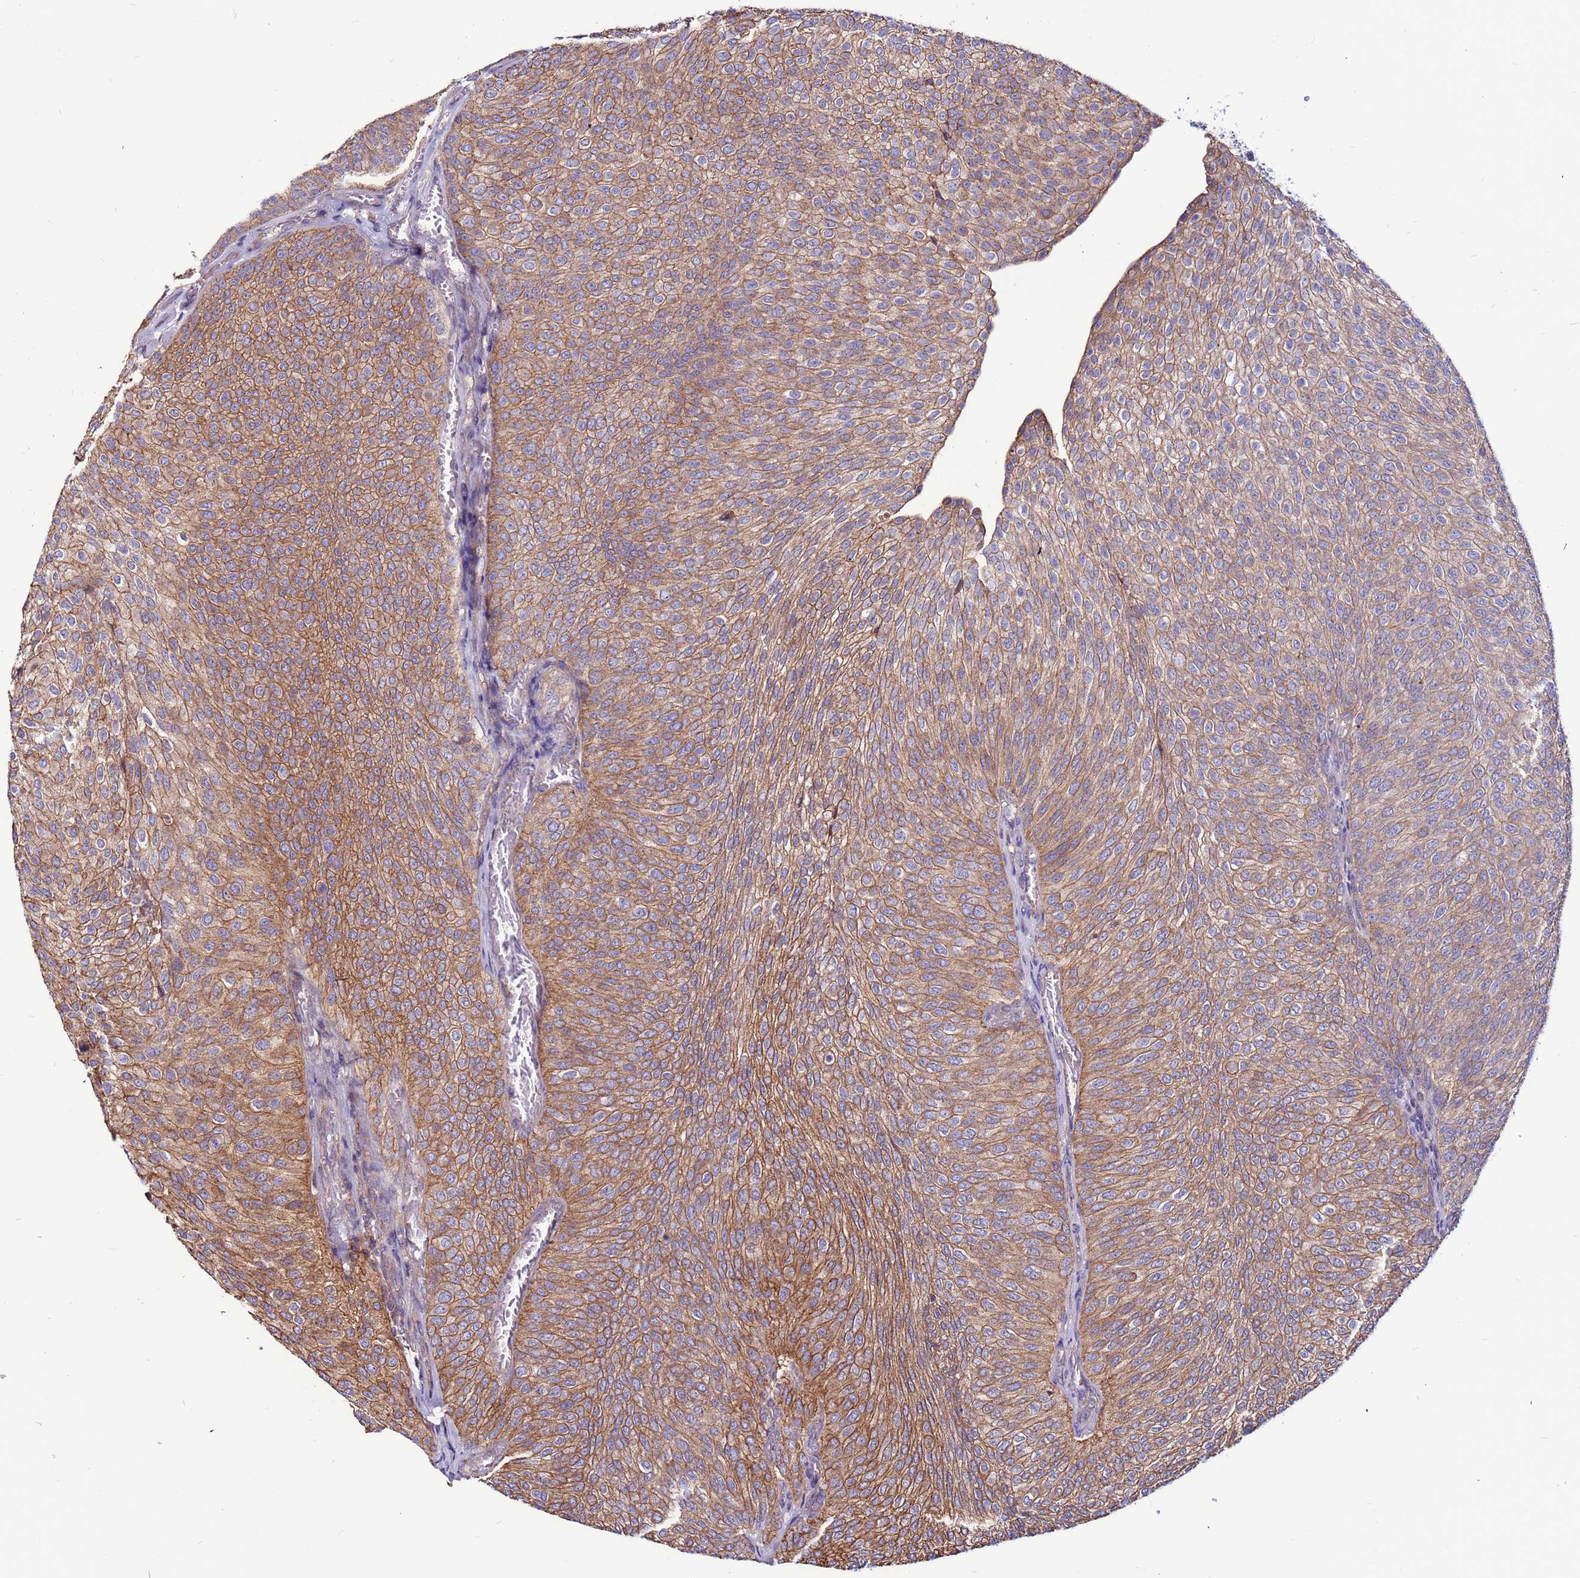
{"staining": {"intensity": "moderate", "quantity": ">75%", "location": "cytoplasmic/membranous"}, "tissue": "urothelial cancer", "cell_type": "Tumor cells", "image_type": "cancer", "snomed": [{"axis": "morphology", "description": "Urothelial carcinoma, High grade"}, {"axis": "topography", "description": "Urinary bladder"}], "caption": "Protein staining by IHC exhibits moderate cytoplasmic/membranous positivity in about >75% of tumor cells in urothelial cancer.", "gene": "NRN1L", "patient": {"sex": "female", "age": 79}}